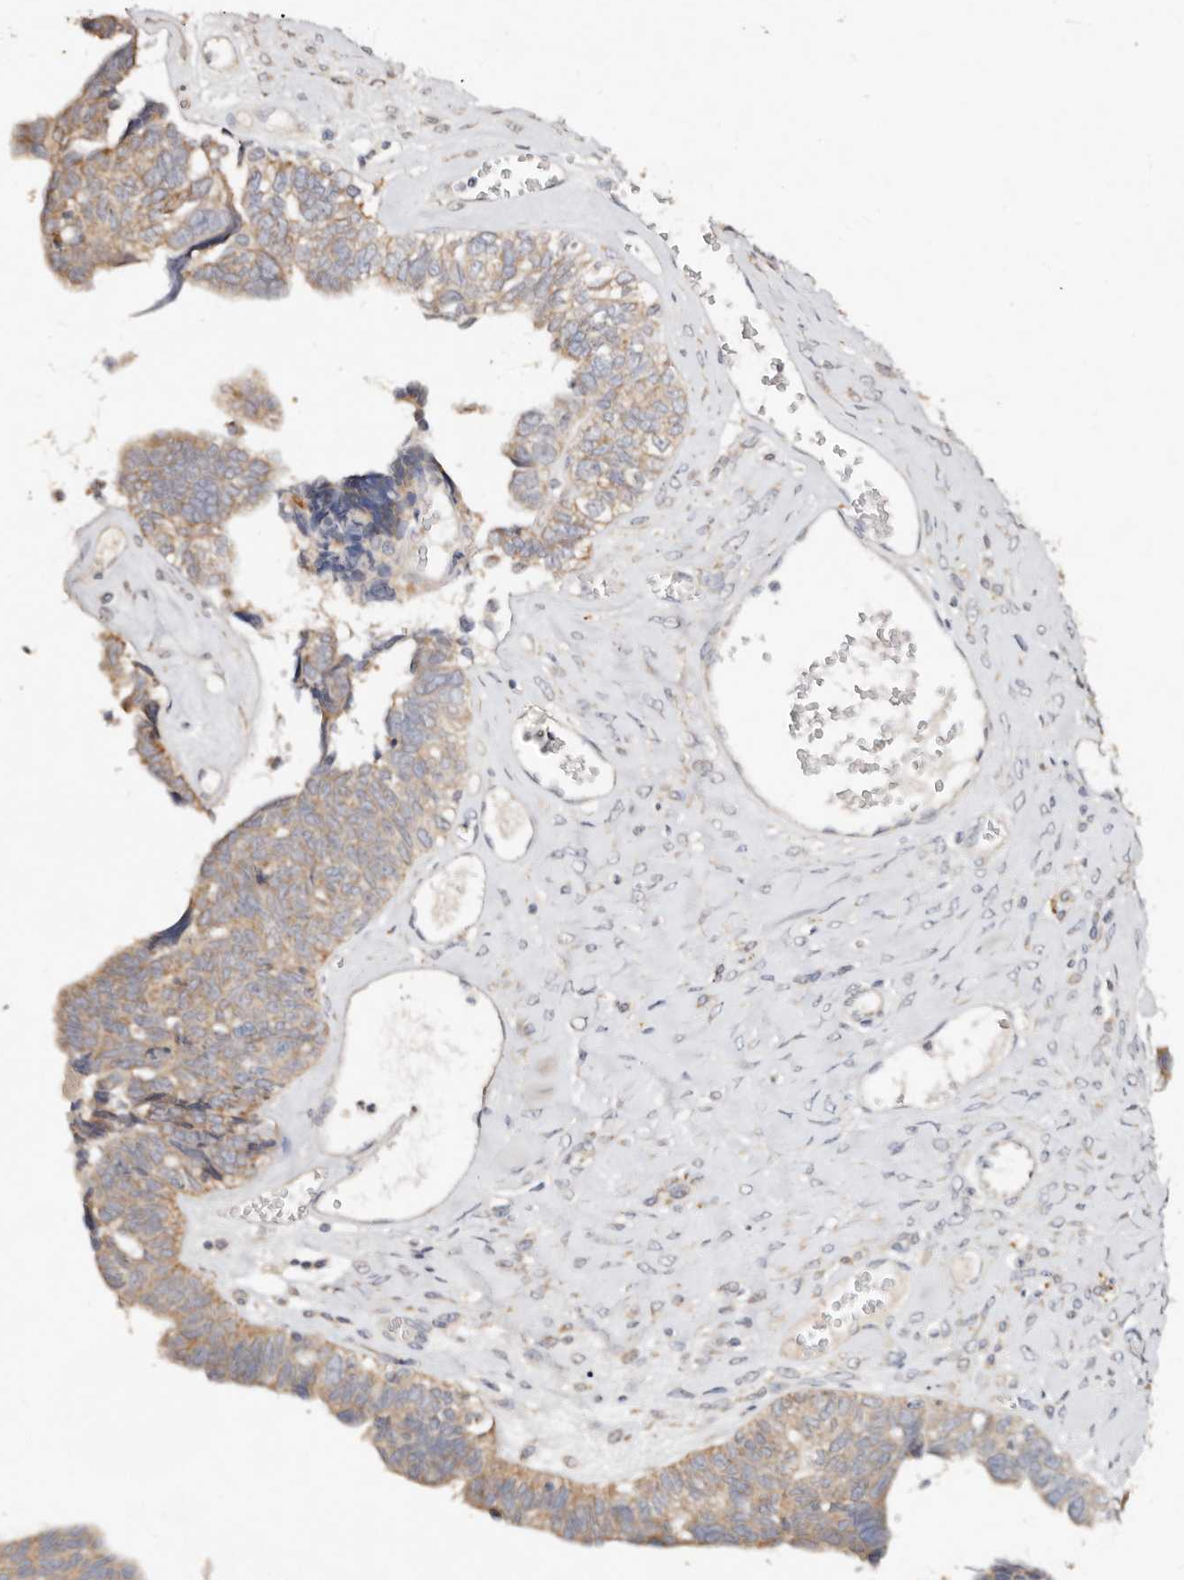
{"staining": {"intensity": "moderate", "quantity": "25%-75%", "location": "cytoplasmic/membranous"}, "tissue": "ovarian cancer", "cell_type": "Tumor cells", "image_type": "cancer", "snomed": [{"axis": "morphology", "description": "Cystadenocarcinoma, serous, NOS"}, {"axis": "topography", "description": "Ovary"}], "caption": "IHC image of ovarian cancer (serous cystadenocarcinoma) stained for a protein (brown), which shows medium levels of moderate cytoplasmic/membranous positivity in about 25%-75% of tumor cells.", "gene": "VIPAS39", "patient": {"sex": "female", "age": 79}}